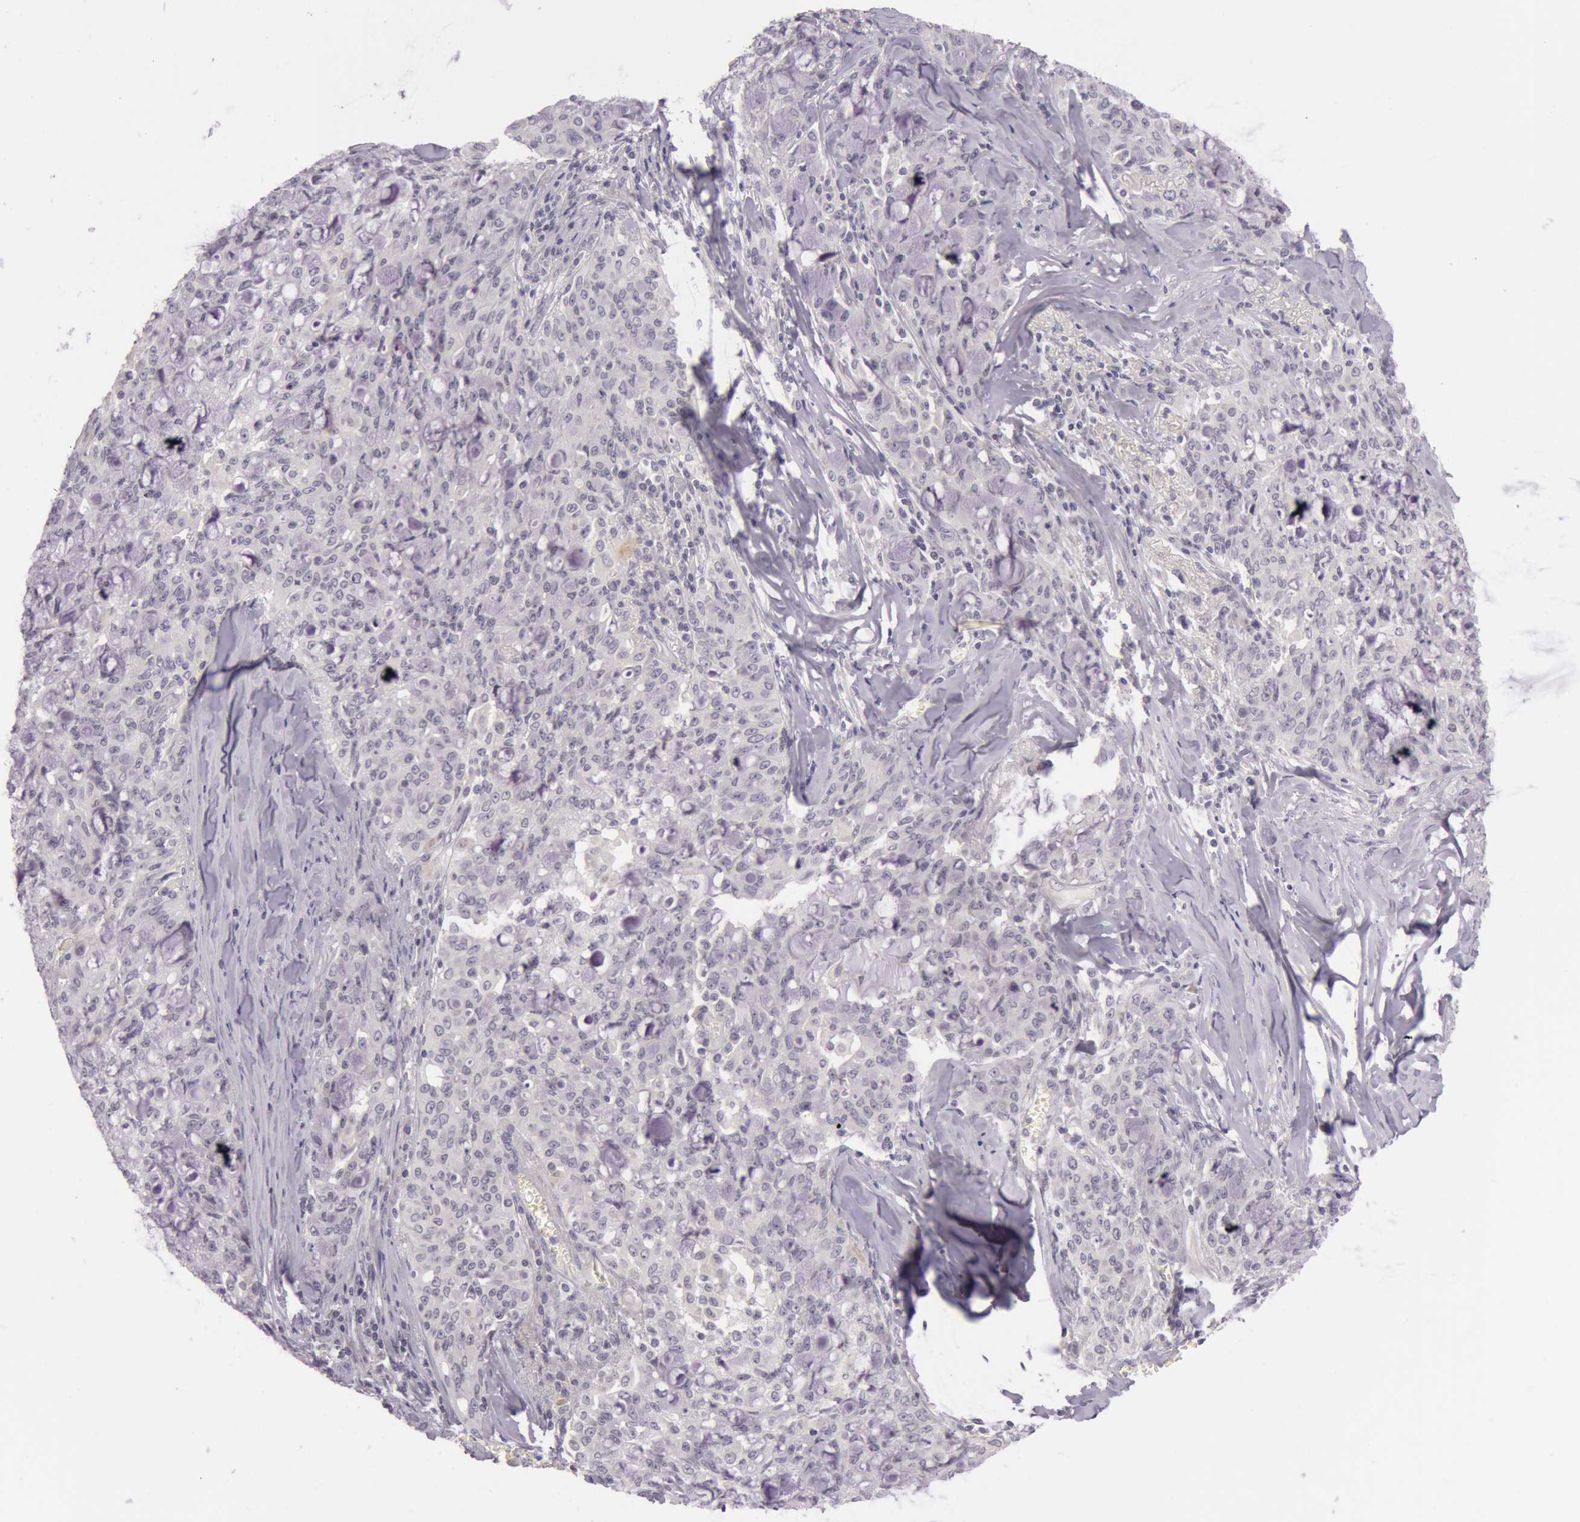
{"staining": {"intensity": "negative", "quantity": "none", "location": "none"}, "tissue": "lung cancer", "cell_type": "Tumor cells", "image_type": "cancer", "snomed": [{"axis": "morphology", "description": "Adenocarcinoma, NOS"}, {"axis": "topography", "description": "Lung"}], "caption": "Immunohistochemistry histopathology image of neoplastic tissue: lung cancer (adenocarcinoma) stained with DAB (3,3'-diaminobenzidine) reveals no significant protein staining in tumor cells. (DAB IHC visualized using brightfield microscopy, high magnification).", "gene": "RBMY1F", "patient": {"sex": "female", "age": 44}}